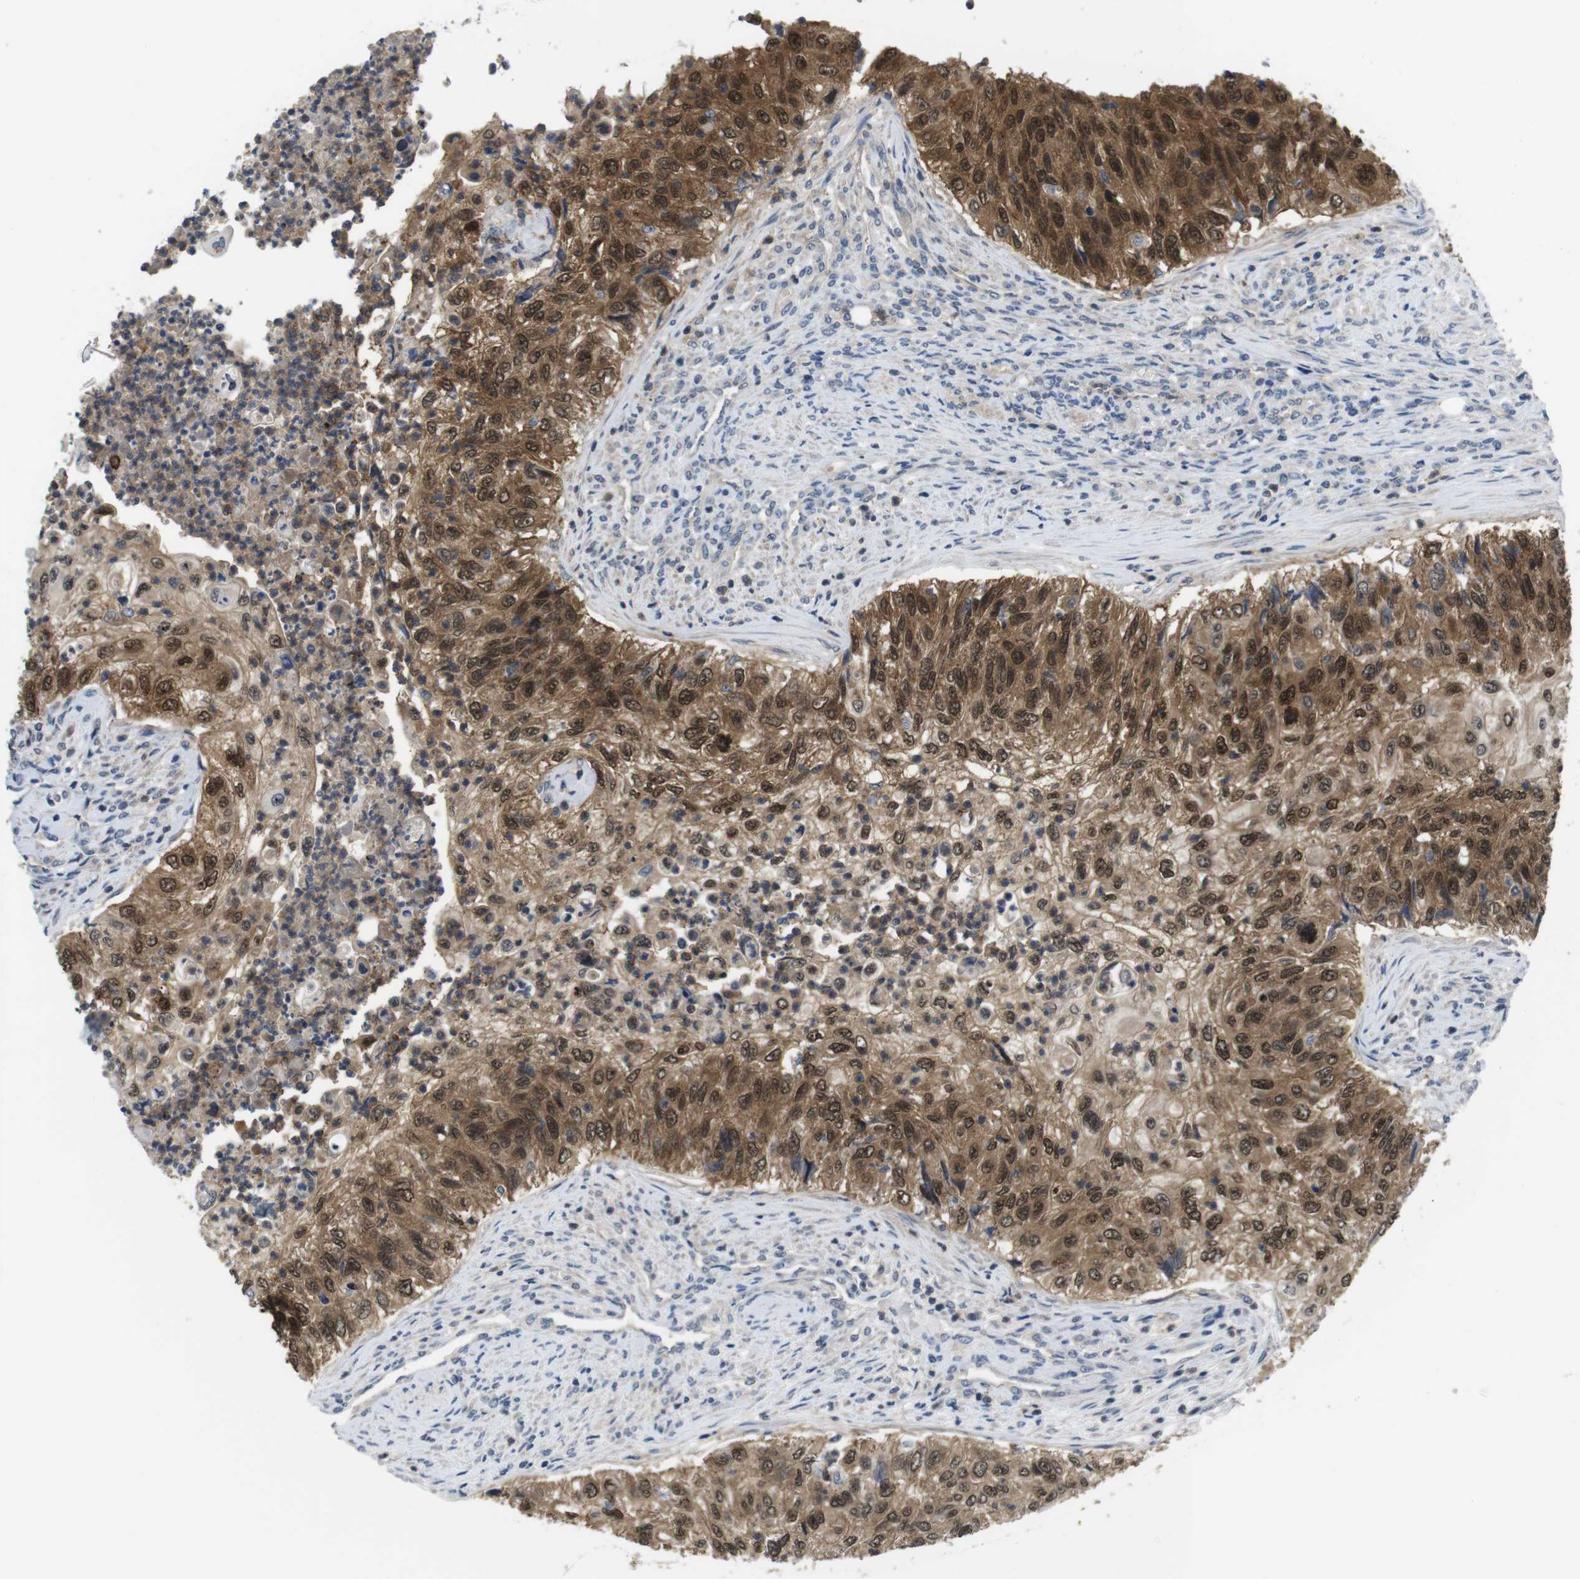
{"staining": {"intensity": "moderate", "quantity": ">75%", "location": "cytoplasmic/membranous,nuclear"}, "tissue": "urothelial cancer", "cell_type": "Tumor cells", "image_type": "cancer", "snomed": [{"axis": "morphology", "description": "Urothelial carcinoma, High grade"}, {"axis": "topography", "description": "Urinary bladder"}], "caption": "Human urothelial carcinoma (high-grade) stained with a protein marker demonstrates moderate staining in tumor cells.", "gene": "FADD", "patient": {"sex": "female", "age": 60}}